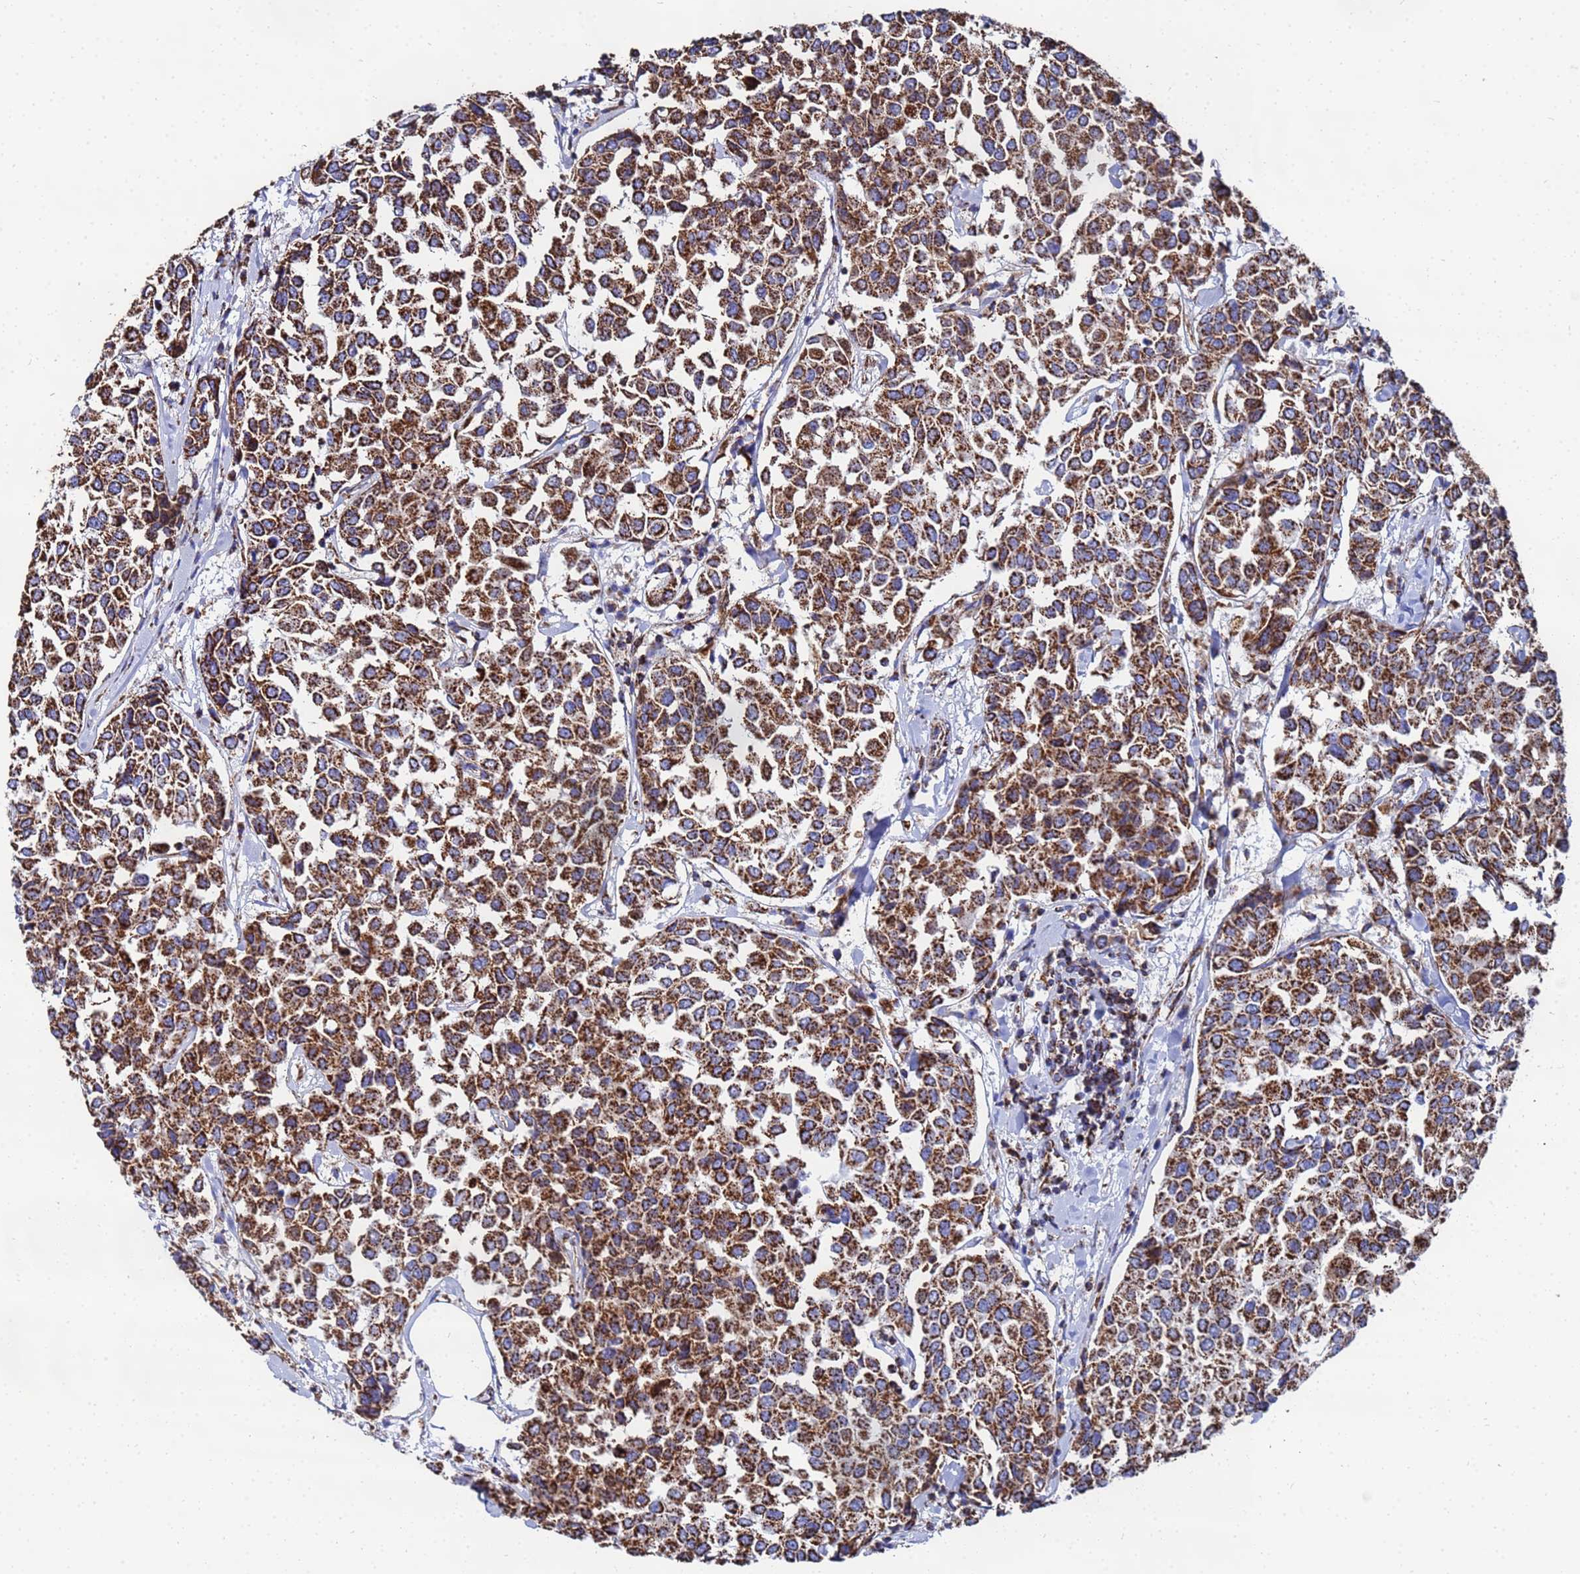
{"staining": {"intensity": "strong", "quantity": ">75%", "location": "cytoplasmic/membranous"}, "tissue": "breast cancer", "cell_type": "Tumor cells", "image_type": "cancer", "snomed": [{"axis": "morphology", "description": "Duct carcinoma"}, {"axis": "topography", "description": "Breast"}], "caption": "DAB immunohistochemical staining of human breast invasive ductal carcinoma reveals strong cytoplasmic/membranous protein staining in about >75% of tumor cells.", "gene": "GLUD1", "patient": {"sex": "female", "age": 55}}